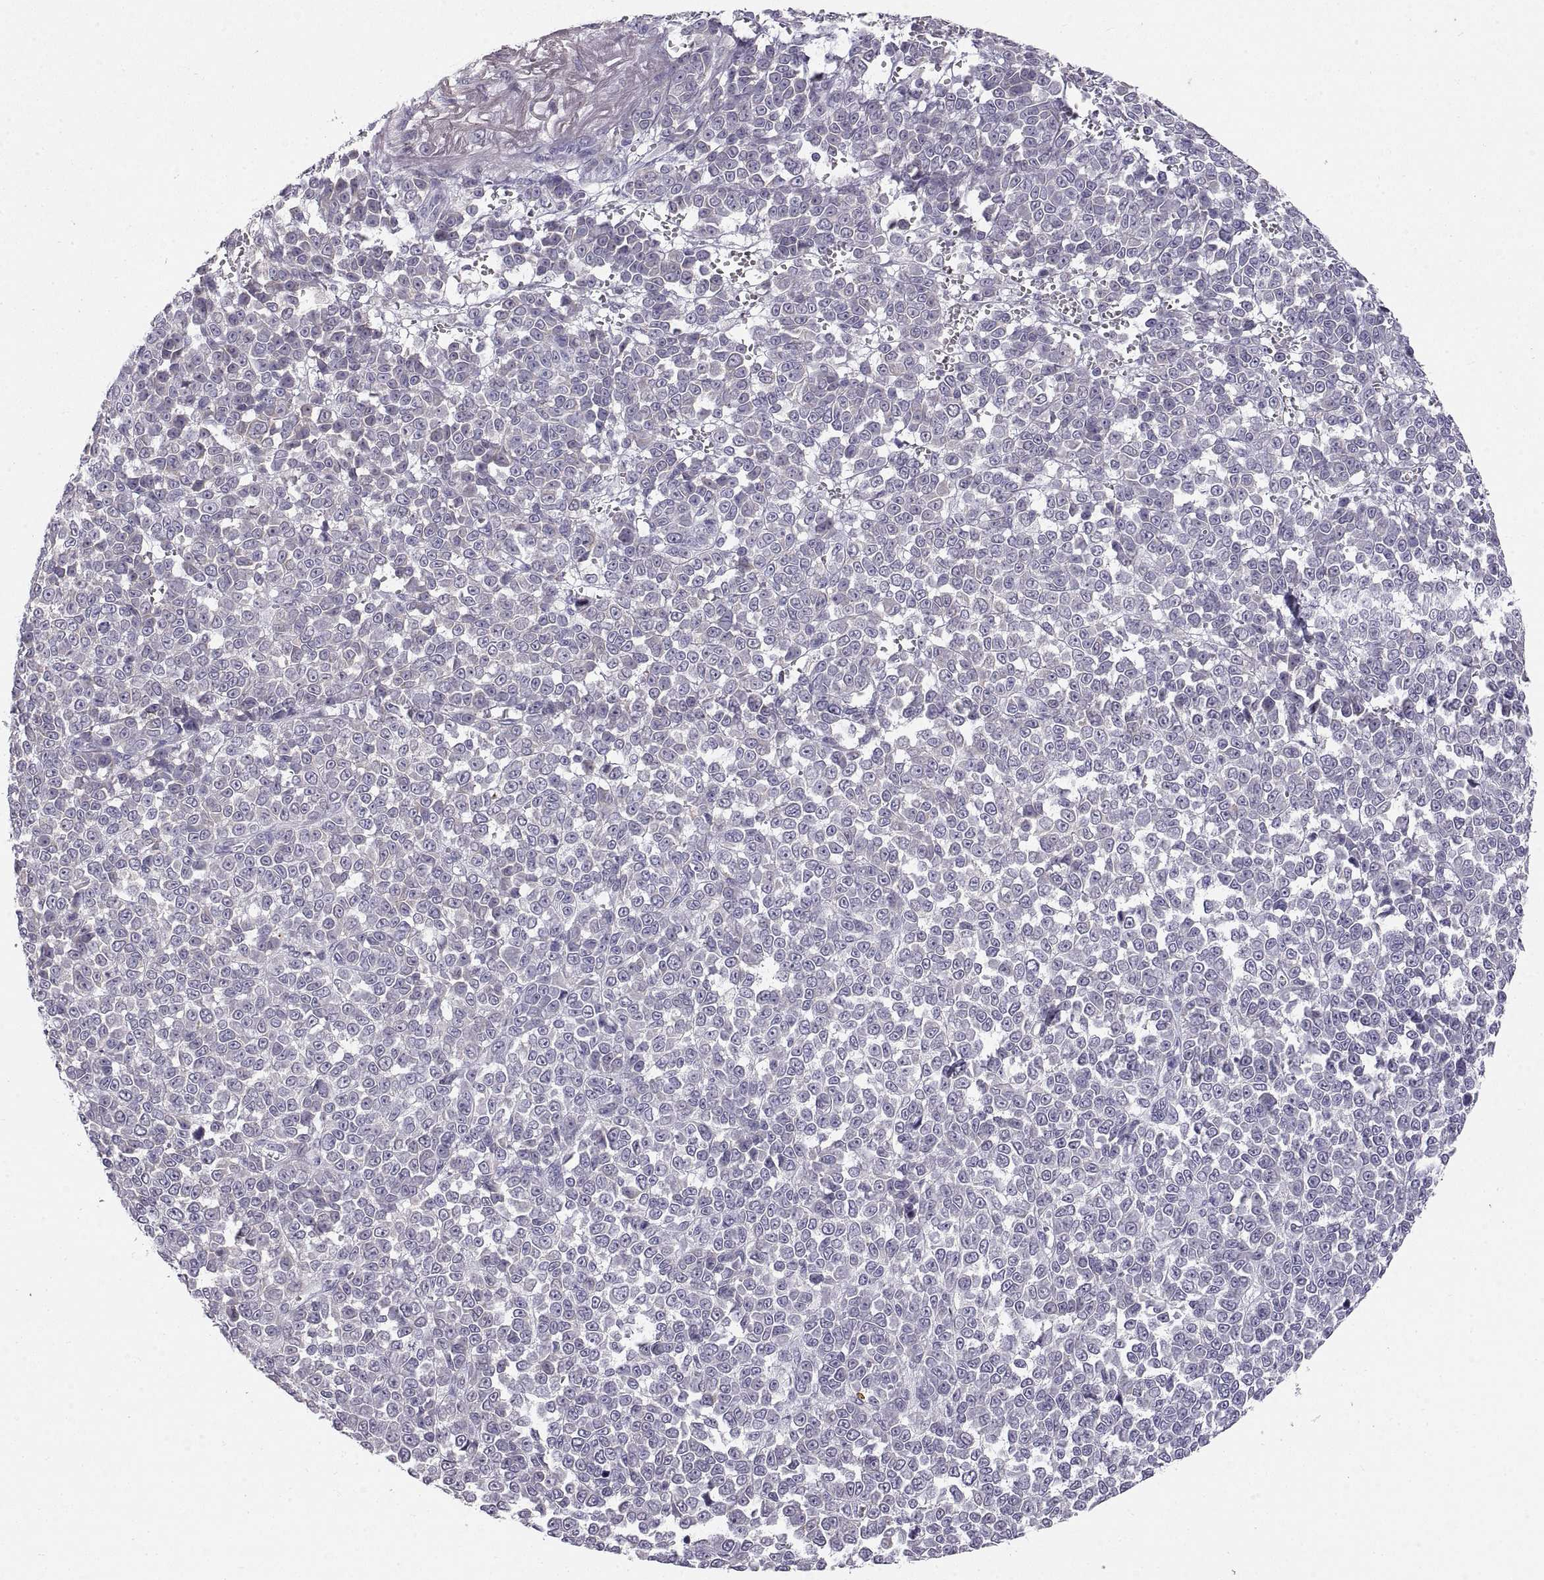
{"staining": {"intensity": "negative", "quantity": "none", "location": "none"}, "tissue": "melanoma", "cell_type": "Tumor cells", "image_type": "cancer", "snomed": [{"axis": "morphology", "description": "Malignant melanoma, NOS"}, {"axis": "topography", "description": "Skin"}], "caption": "This photomicrograph is of malignant melanoma stained with IHC to label a protein in brown with the nuclei are counter-stained blue. There is no positivity in tumor cells.", "gene": "ADAM32", "patient": {"sex": "female", "age": 95}}